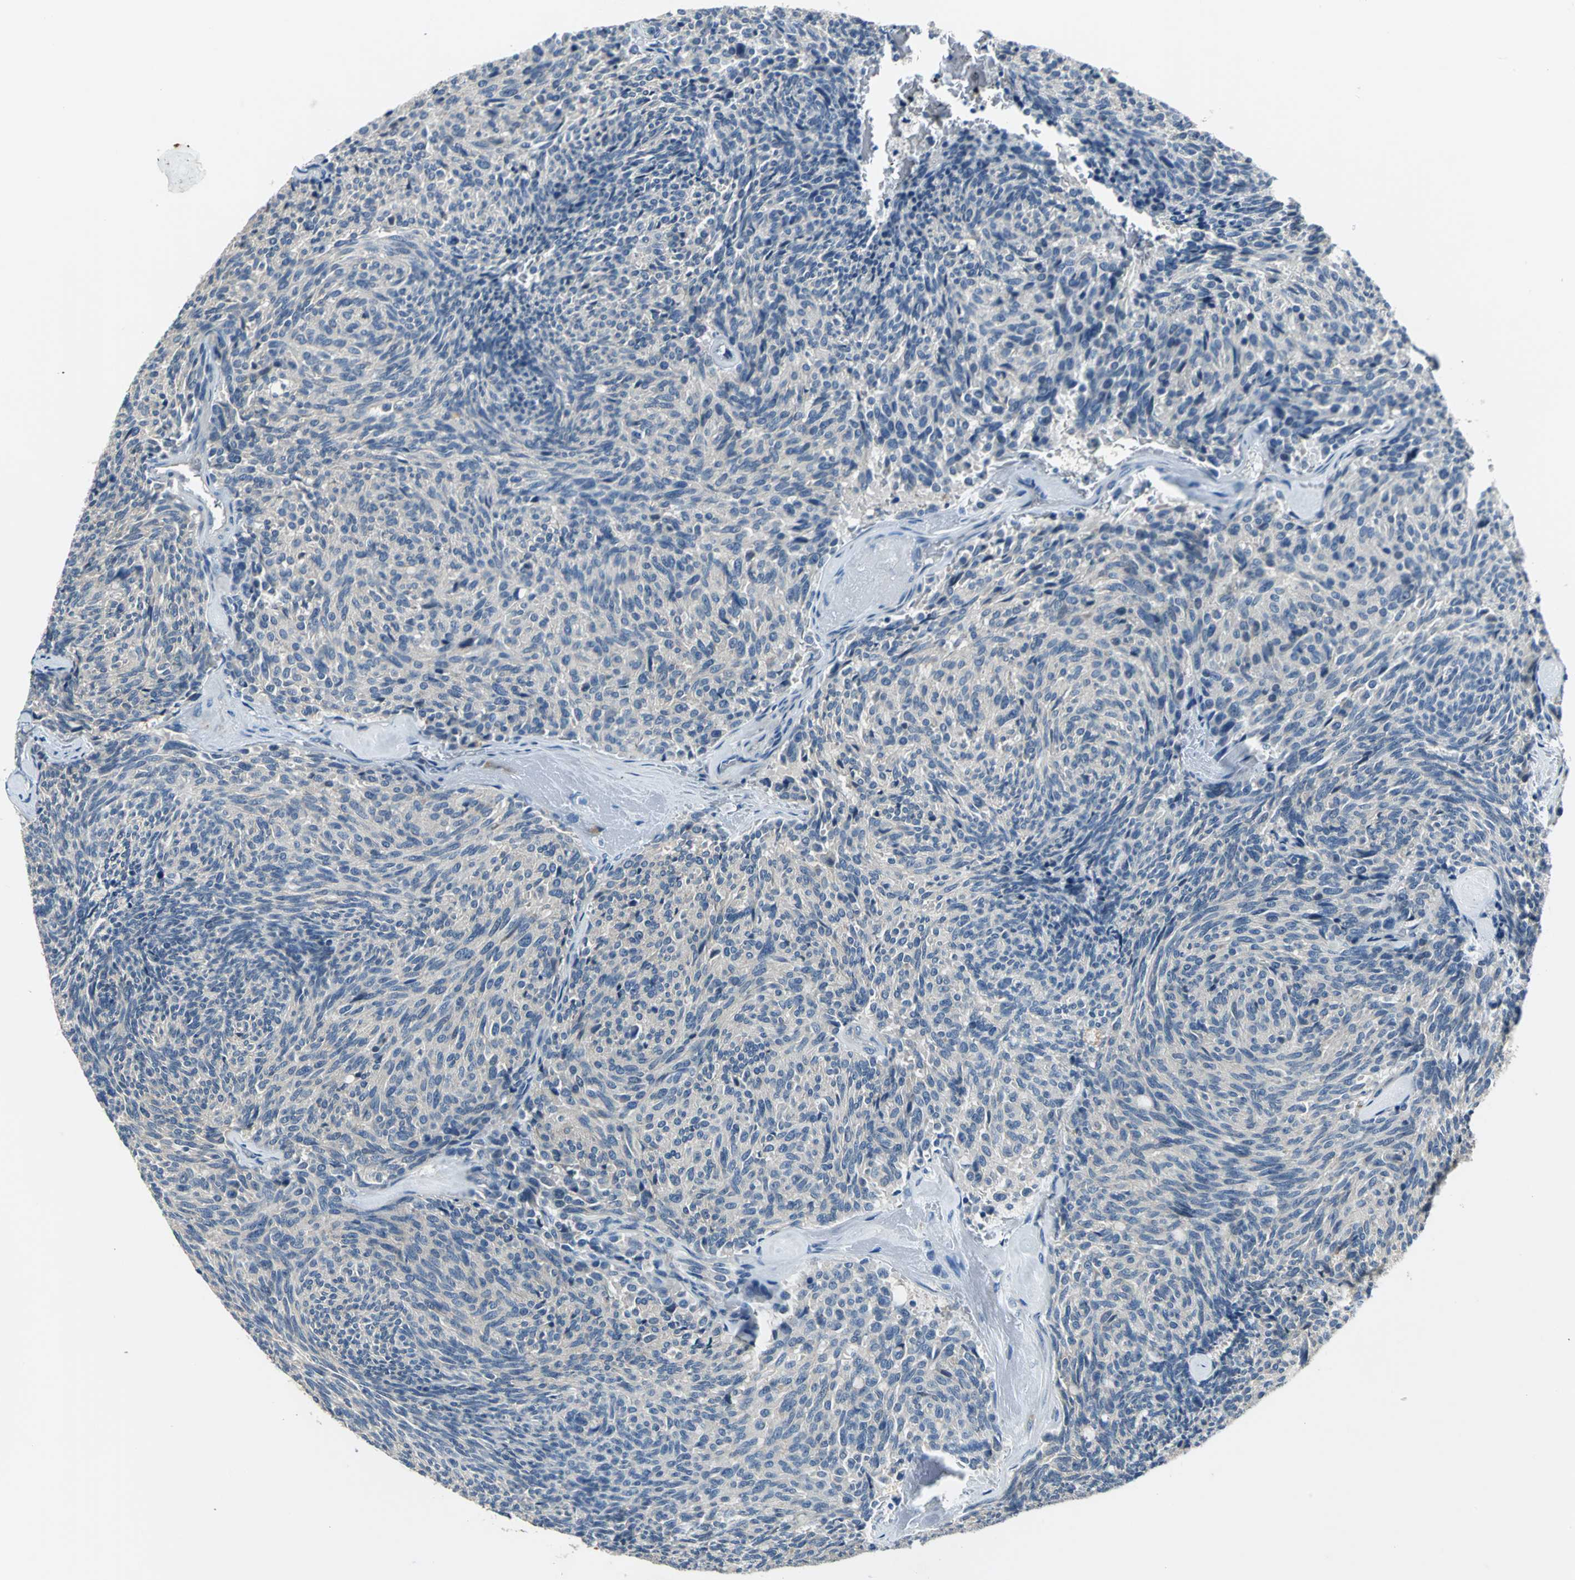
{"staining": {"intensity": "negative", "quantity": "none", "location": "none"}, "tissue": "carcinoid", "cell_type": "Tumor cells", "image_type": "cancer", "snomed": [{"axis": "morphology", "description": "Carcinoid, malignant, NOS"}, {"axis": "topography", "description": "Pancreas"}], "caption": "Tumor cells show no significant positivity in carcinoid.", "gene": "SLC16A7", "patient": {"sex": "female", "age": 54}}